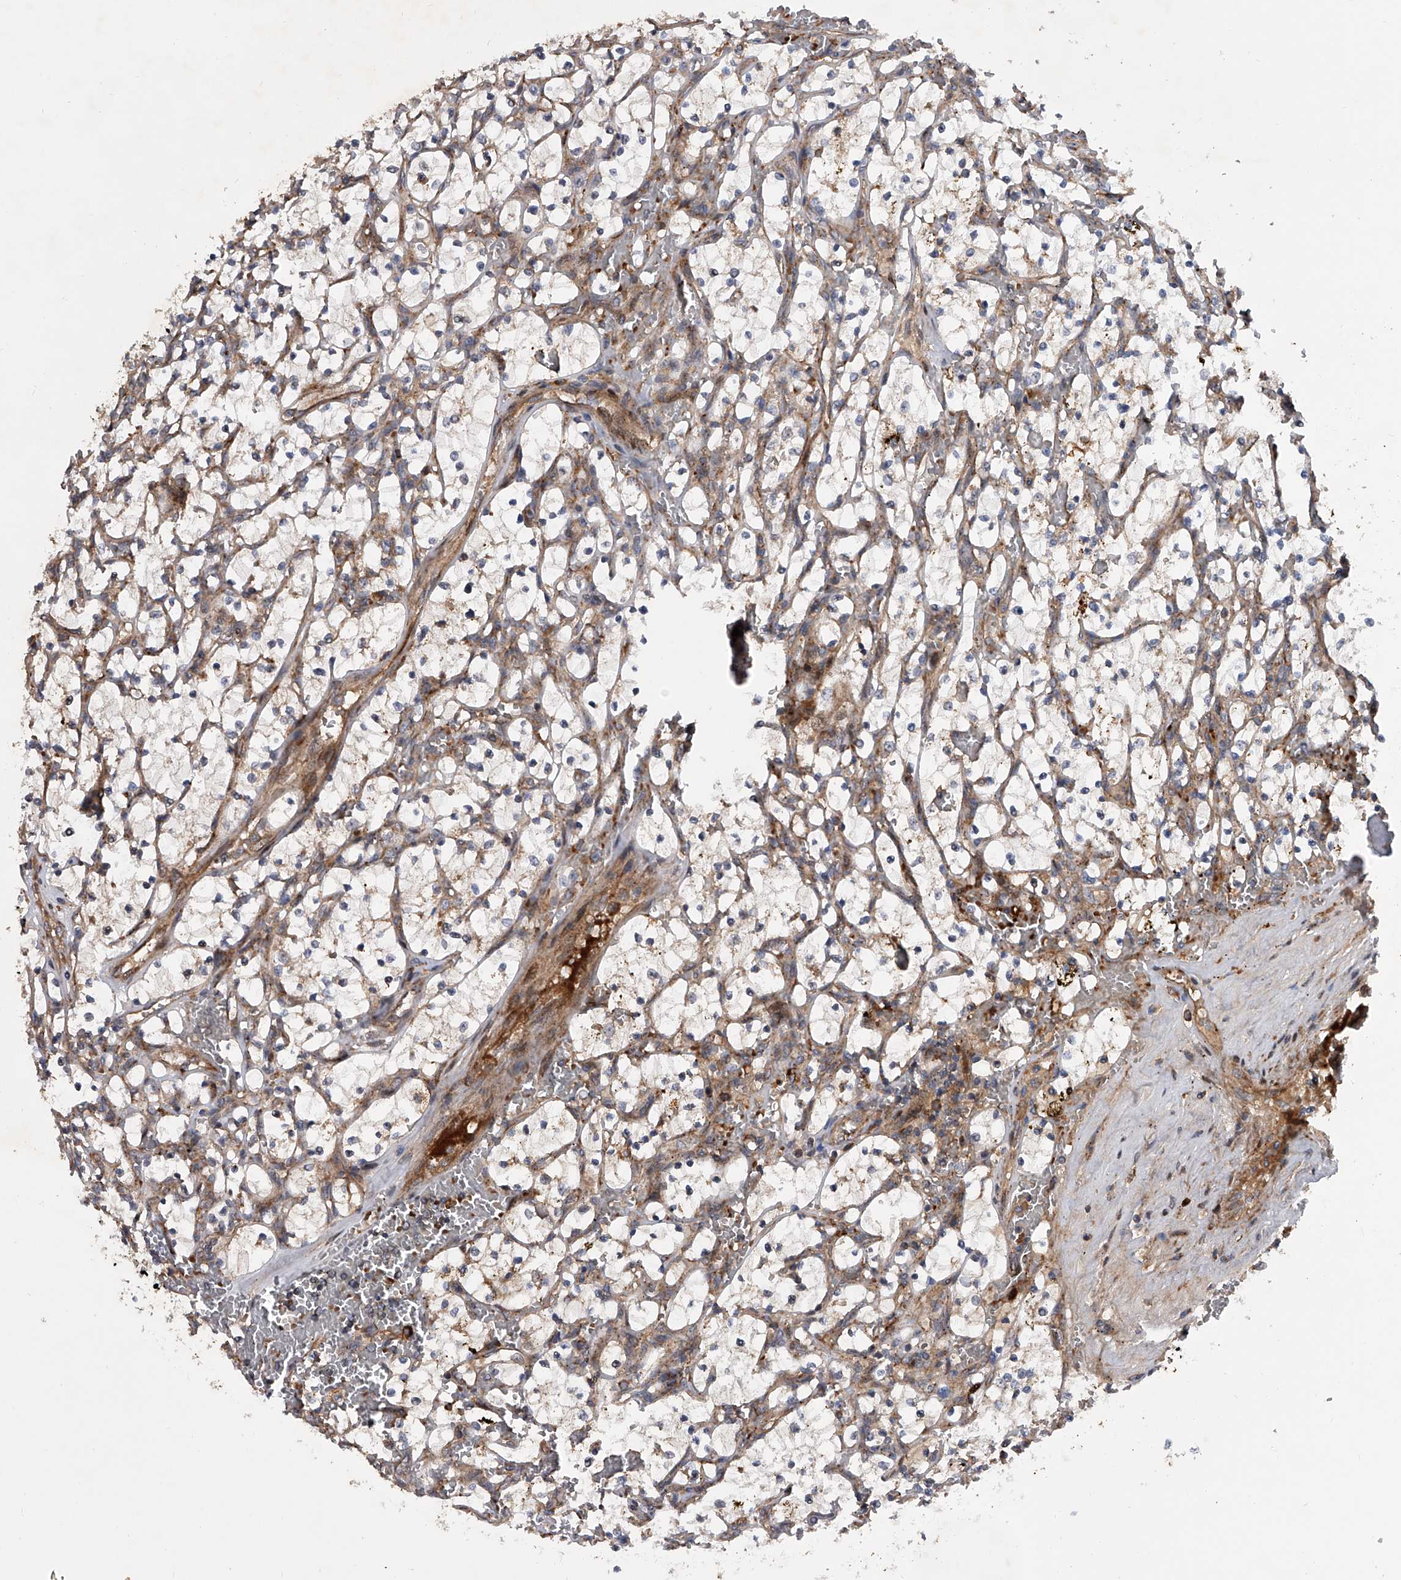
{"staining": {"intensity": "negative", "quantity": "none", "location": "none"}, "tissue": "renal cancer", "cell_type": "Tumor cells", "image_type": "cancer", "snomed": [{"axis": "morphology", "description": "Adenocarcinoma, NOS"}, {"axis": "topography", "description": "Kidney"}], "caption": "Tumor cells show no significant staining in adenocarcinoma (renal).", "gene": "USP47", "patient": {"sex": "female", "age": 69}}